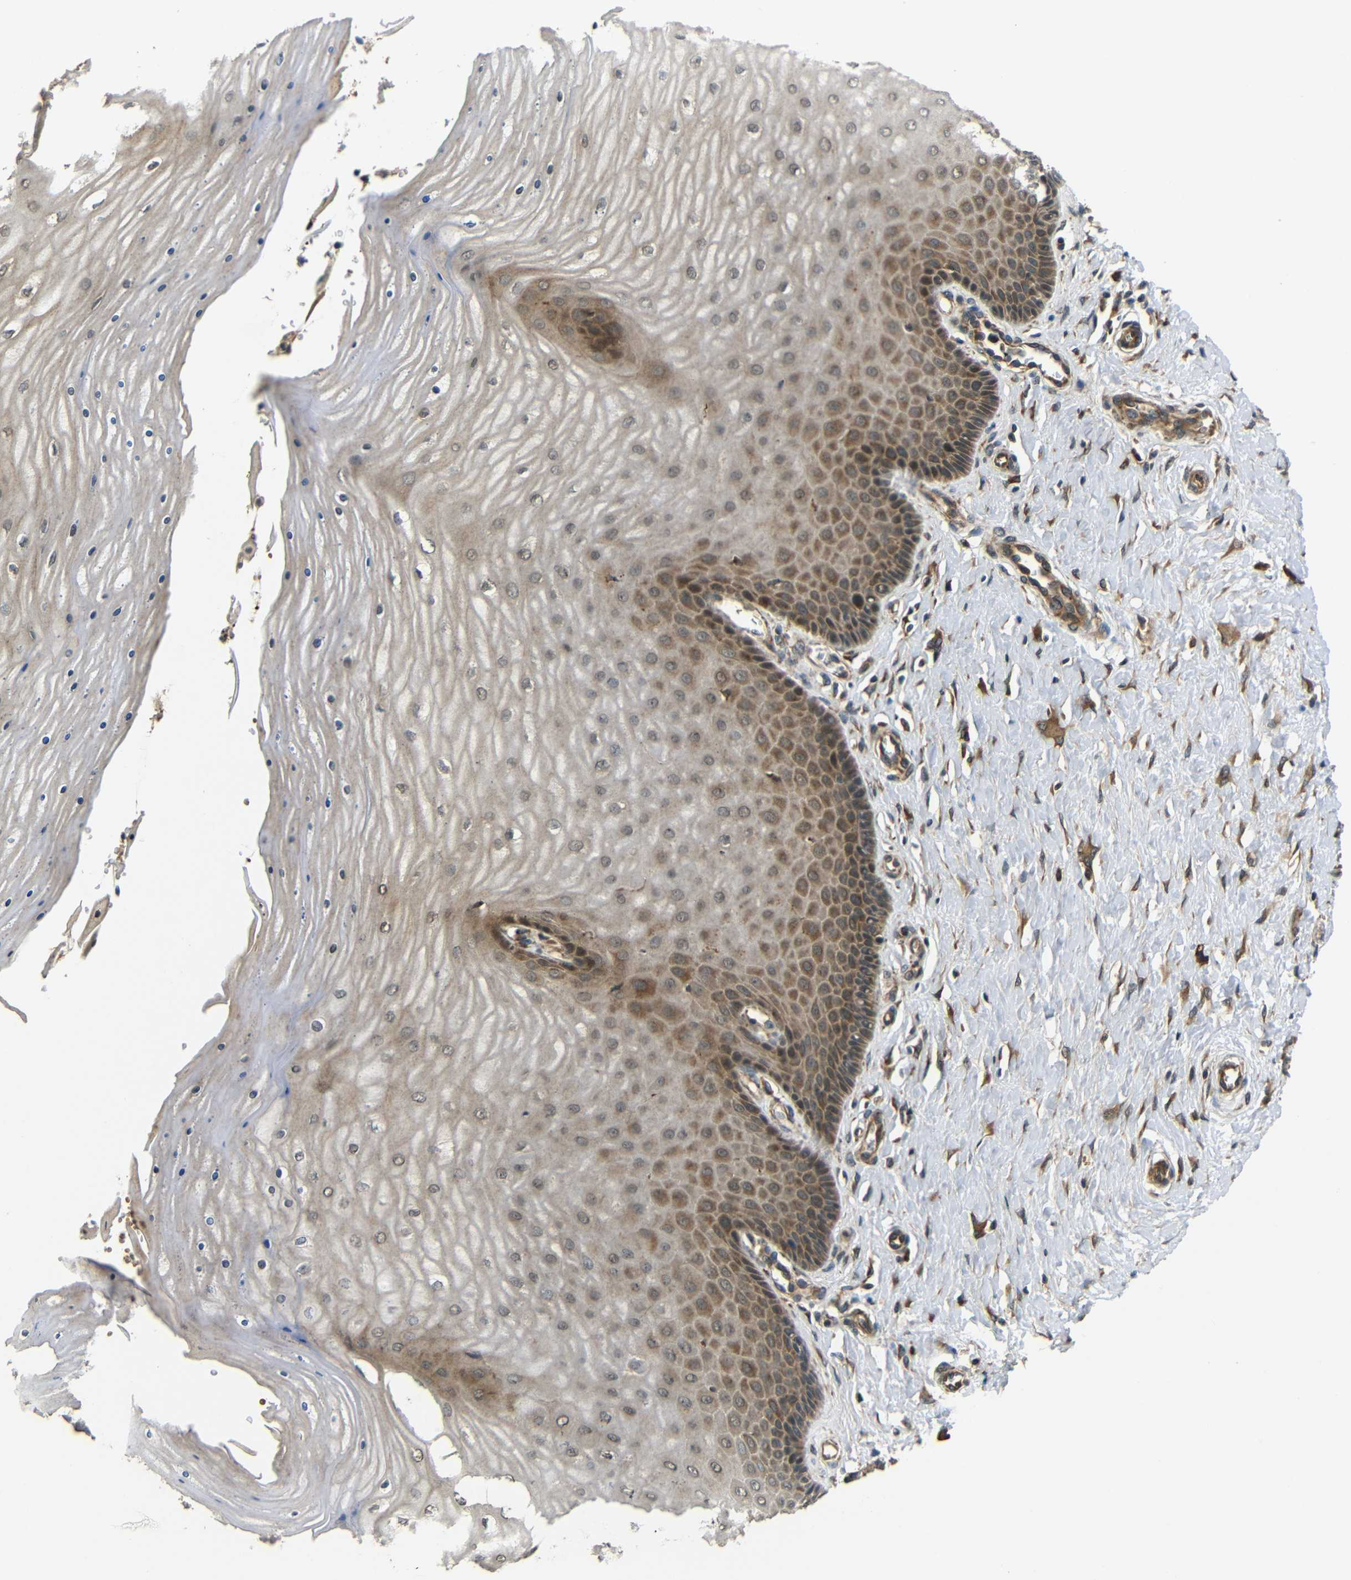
{"staining": {"intensity": "strong", "quantity": ">75%", "location": "cytoplasmic/membranous"}, "tissue": "cervix", "cell_type": "Glandular cells", "image_type": "normal", "snomed": [{"axis": "morphology", "description": "Normal tissue, NOS"}, {"axis": "topography", "description": "Cervix"}], "caption": "Immunohistochemistry staining of unremarkable cervix, which exhibits high levels of strong cytoplasmic/membranous expression in approximately >75% of glandular cells indicating strong cytoplasmic/membranous protein positivity. The staining was performed using DAB (brown) for protein detection and nuclei were counterstained in hematoxylin (blue).", "gene": "EPHB2", "patient": {"sex": "female", "age": 55}}